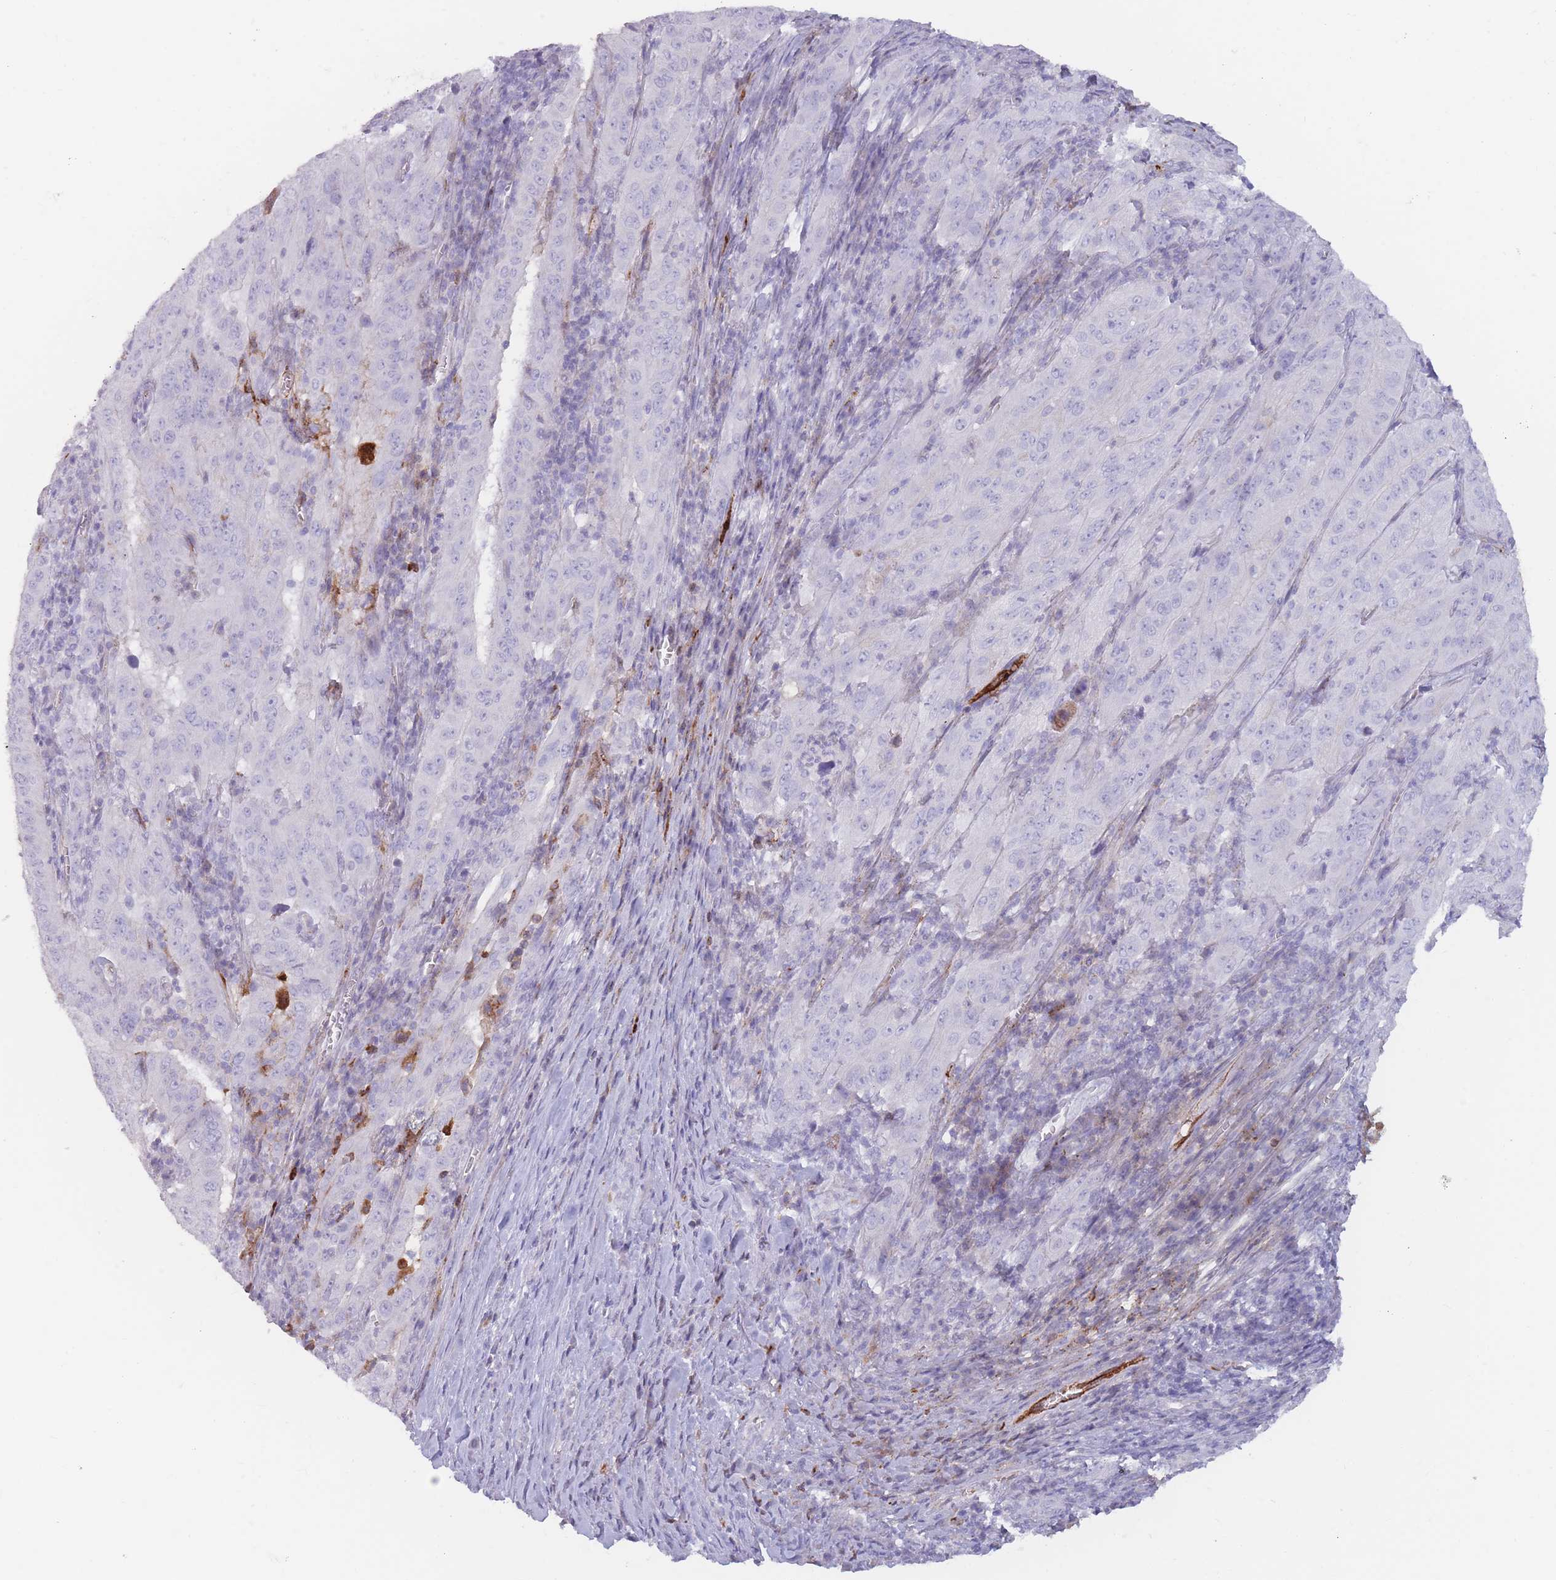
{"staining": {"intensity": "negative", "quantity": "none", "location": "none"}, "tissue": "pancreatic cancer", "cell_type": "Tumor cells", "image_type": "cancer", "snomed": [{"axis": "morphology", "description": "Adenocarcinoma, NOS"}, {"axis": "topography", "description": "Pancreas"}], "caption": "A histopathology image of pancreatic cancer (adenocarcinoma) stained for a protein shows no brown staining in tumor cells. (DAB IHC, high magnification).", "gene": "PRG4", "patient": {"sex": "male", "age": 63}}